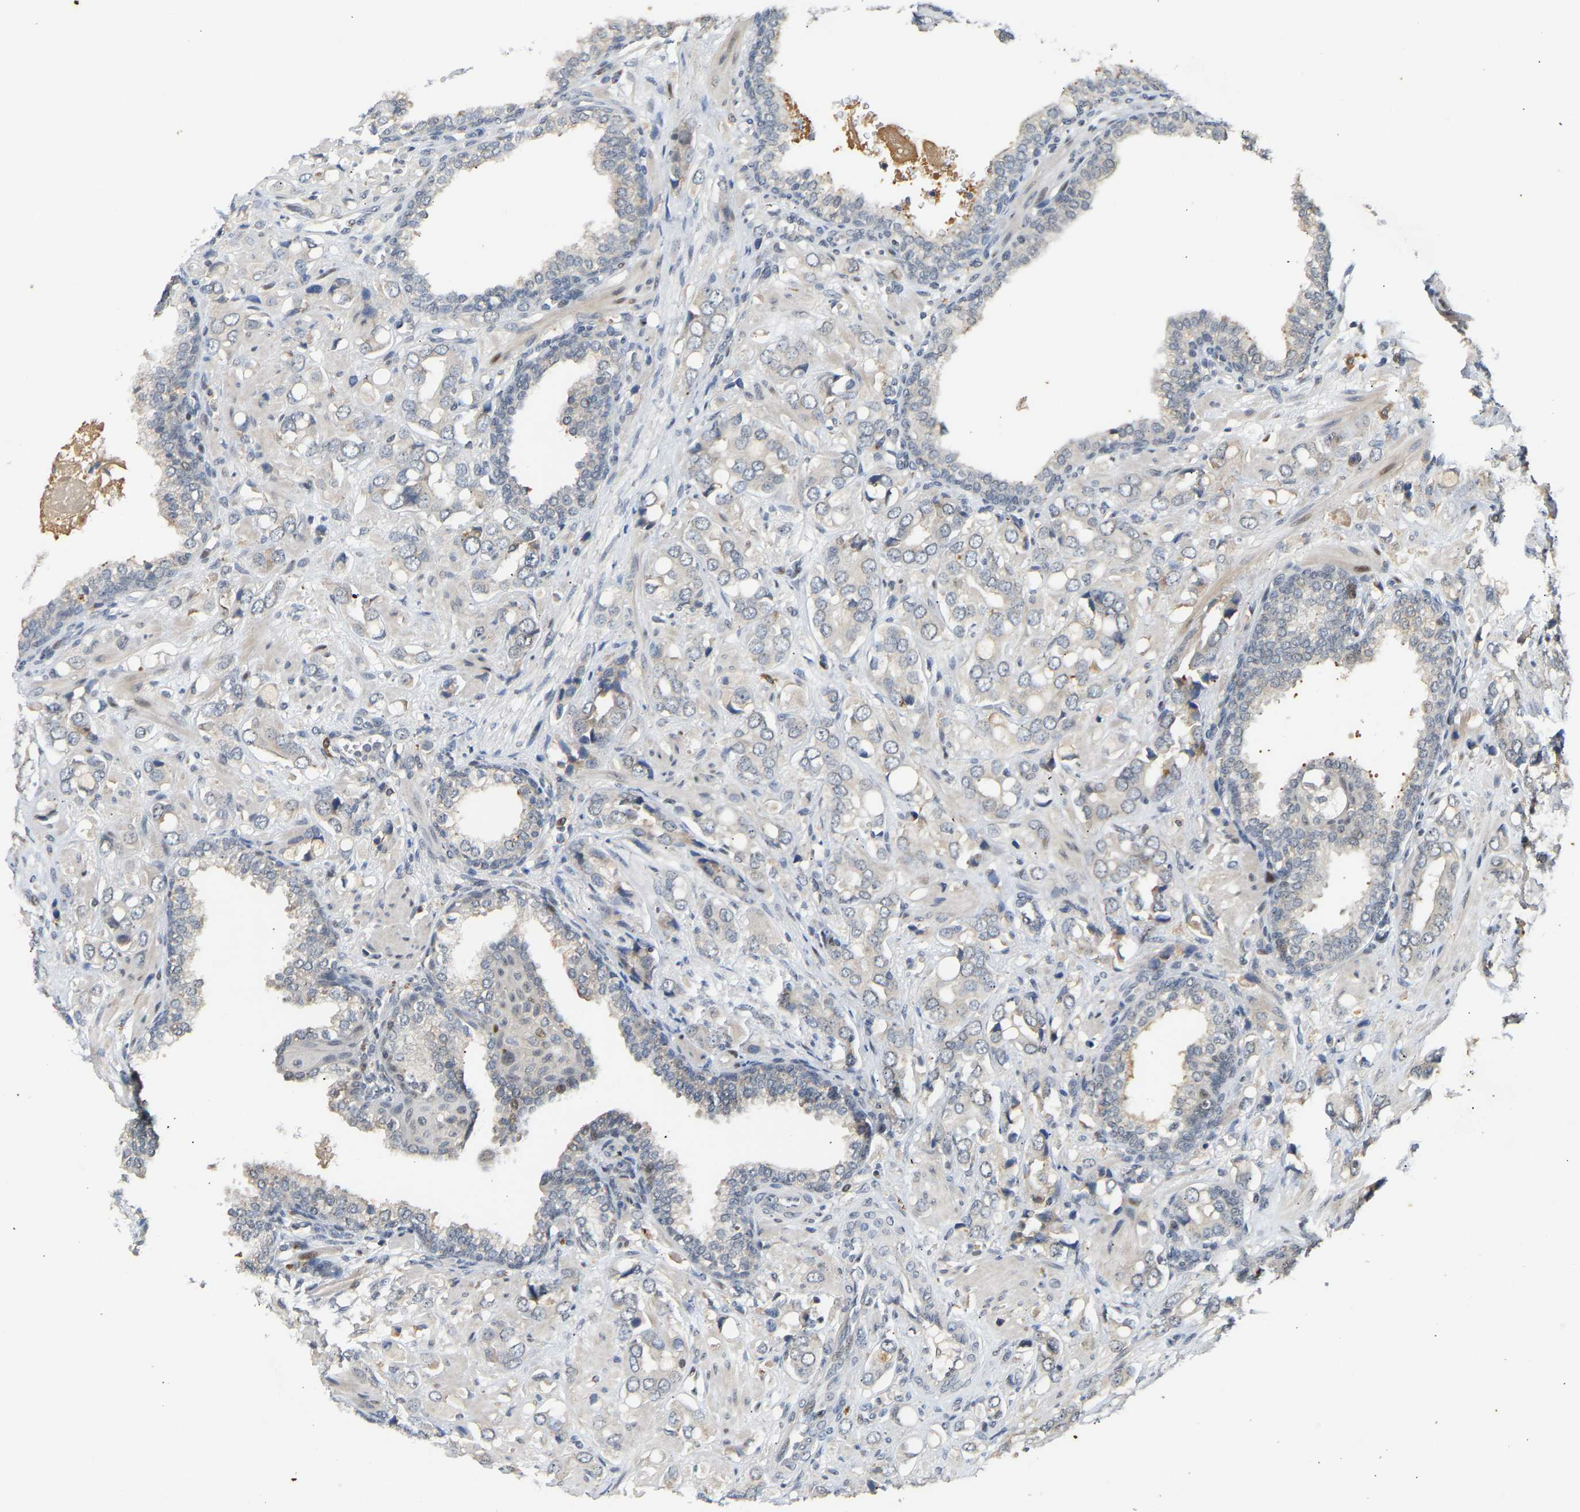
{"staining": {"intensity": "negative", "quantity": "none", "location": "none"}, "tissue": "prostate cancer", "cell_type": "Tumor cells", "image_type": "cancer", "snomed": [{"axis": "morphology", "description": "Adenocarcinoma, High grade"}, {"axis": "topography", "description": "Prostate"}], "caption": "Prostate cancer was stained to show a protein in brown. There is no significant positivity in tumor cells.", "gene": "PTPN4", "patient": {"sex": "male", "age": 52}}